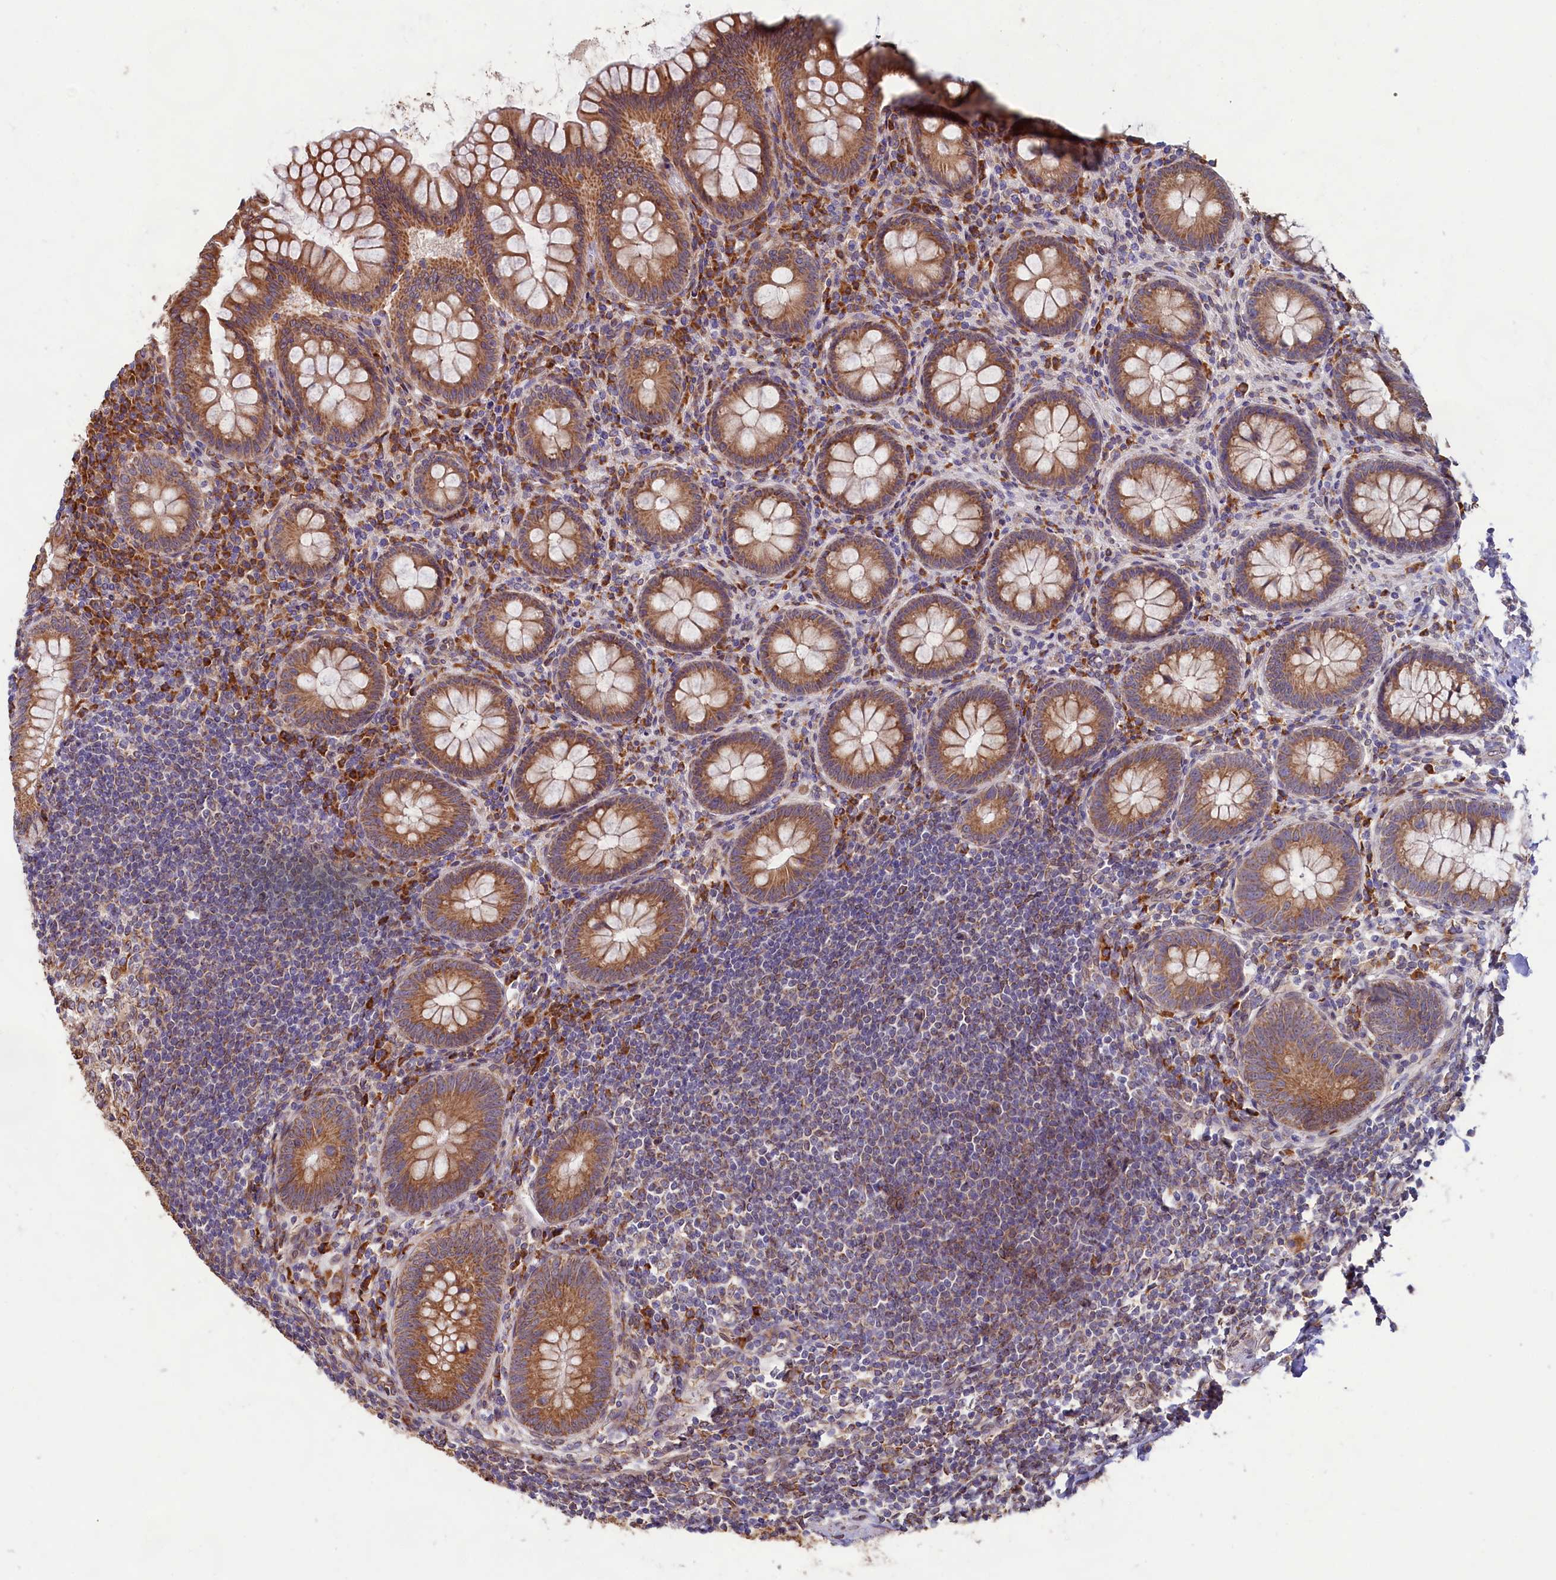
{"staining": {"intensity": "moderate", "quantity": ">75%", "location": "cytoplasmic/membranous"}, "tissue": "appendix", "cell_type": "Glandular cells", "image_type": "normal", "snomed": [{"axis": "morphology", "description": "Normal tissue, NOS"}, {"axis": "topography", "description": "Appendix"}], "caption": "Unremarkable appendix exhibits moderate cytoplasmic/membranous positivity in approximately >75% of glandular cells.", "gene": "TBC1D19", "patient": {"sex": "female", "age": 33}}